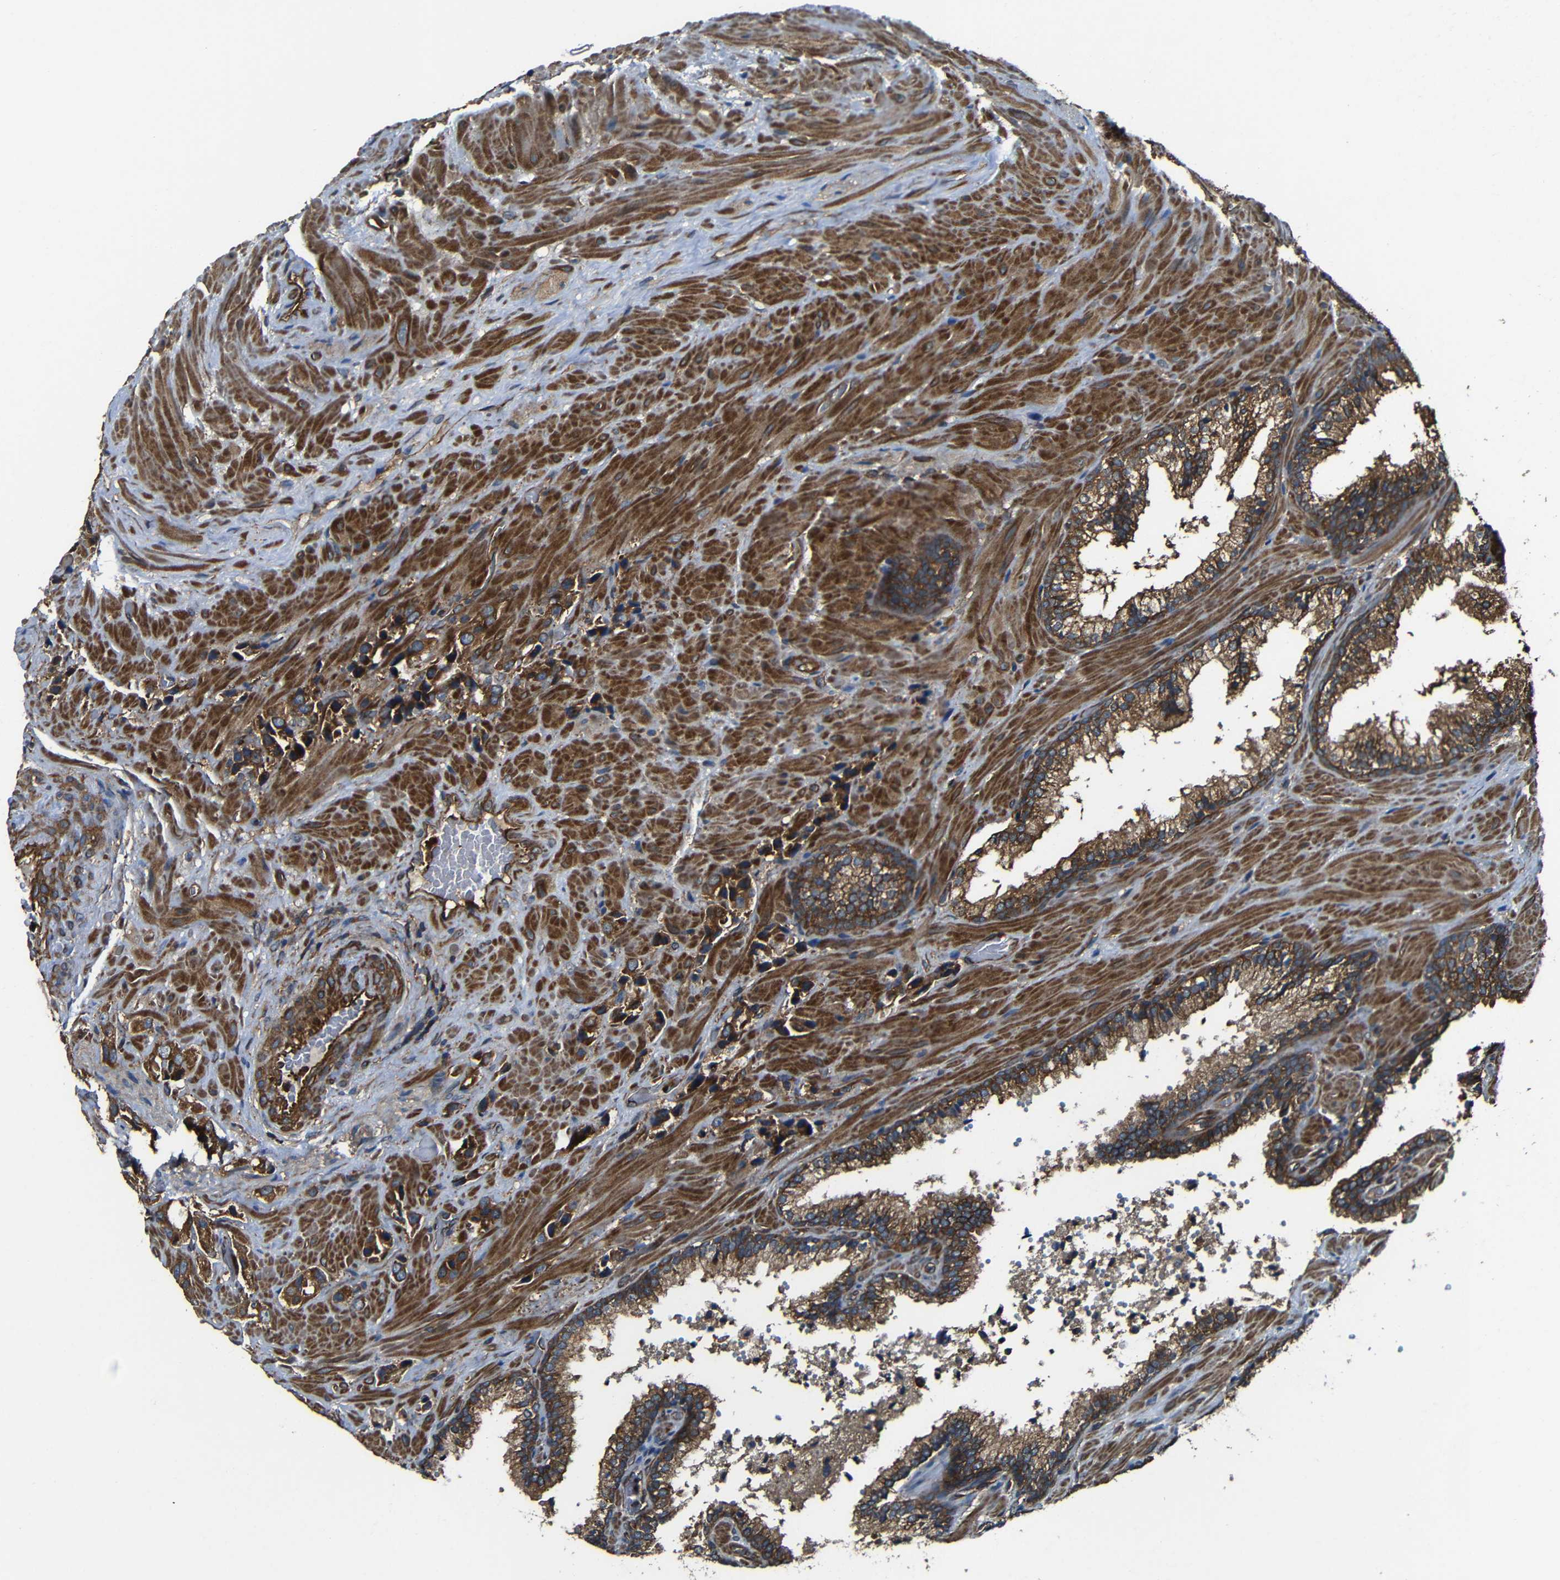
{"staining": {"intensity": "strong", "quantity": ">75%", "location": "cytoplasmic/membranous"}, "tissue": "prostate cancer", "cell_type": "Tumor cells", "image_type": "cancer", "snomed": [{"axis": "morphology", "description": "Adenocarcinoma, High grade"}, {"axis": "topography", "description": "Prostate"}], "caption": "Strong cytoplasmic/membranous positivity for a protein is identified in approximately >75% of tumor cells of high-grade adenocarcinoma (prostate) using immunohistochemistry (IHC).", "gene": "PTCH1", "patient": {"sex": "male", "age": 64}}